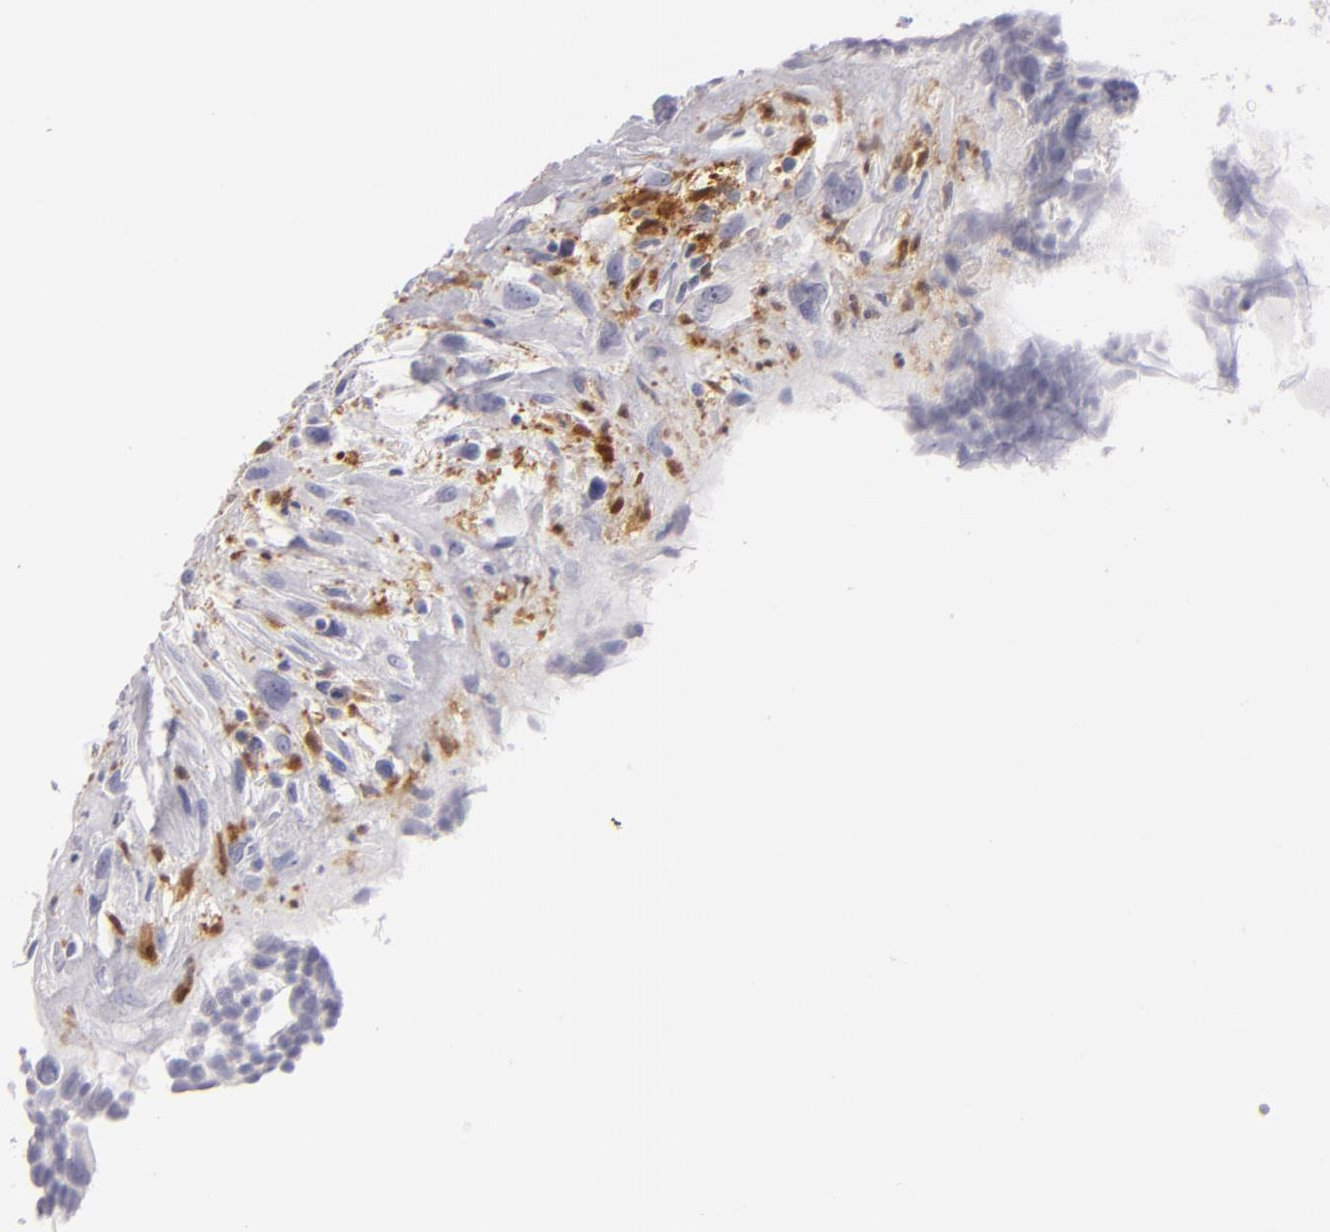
{"staining": {"intensity": "negative", "quantity": "none", "location": "none"}, "tissue": "breast cancer", "cell_type": "Tumor cells", "image_type": "cancer", "snomed": [{"axis": "morphology", "description": "Neoplasm, malignant, NOS"}, {"axis": "topography", "description": "Breast"}], "caption": "Protein analysis of neoplasm (malignant) (breast) shows no significant expression in tumor cells.", "gene": "F13A1", "patient": {"sex": "female", "age": 50}}